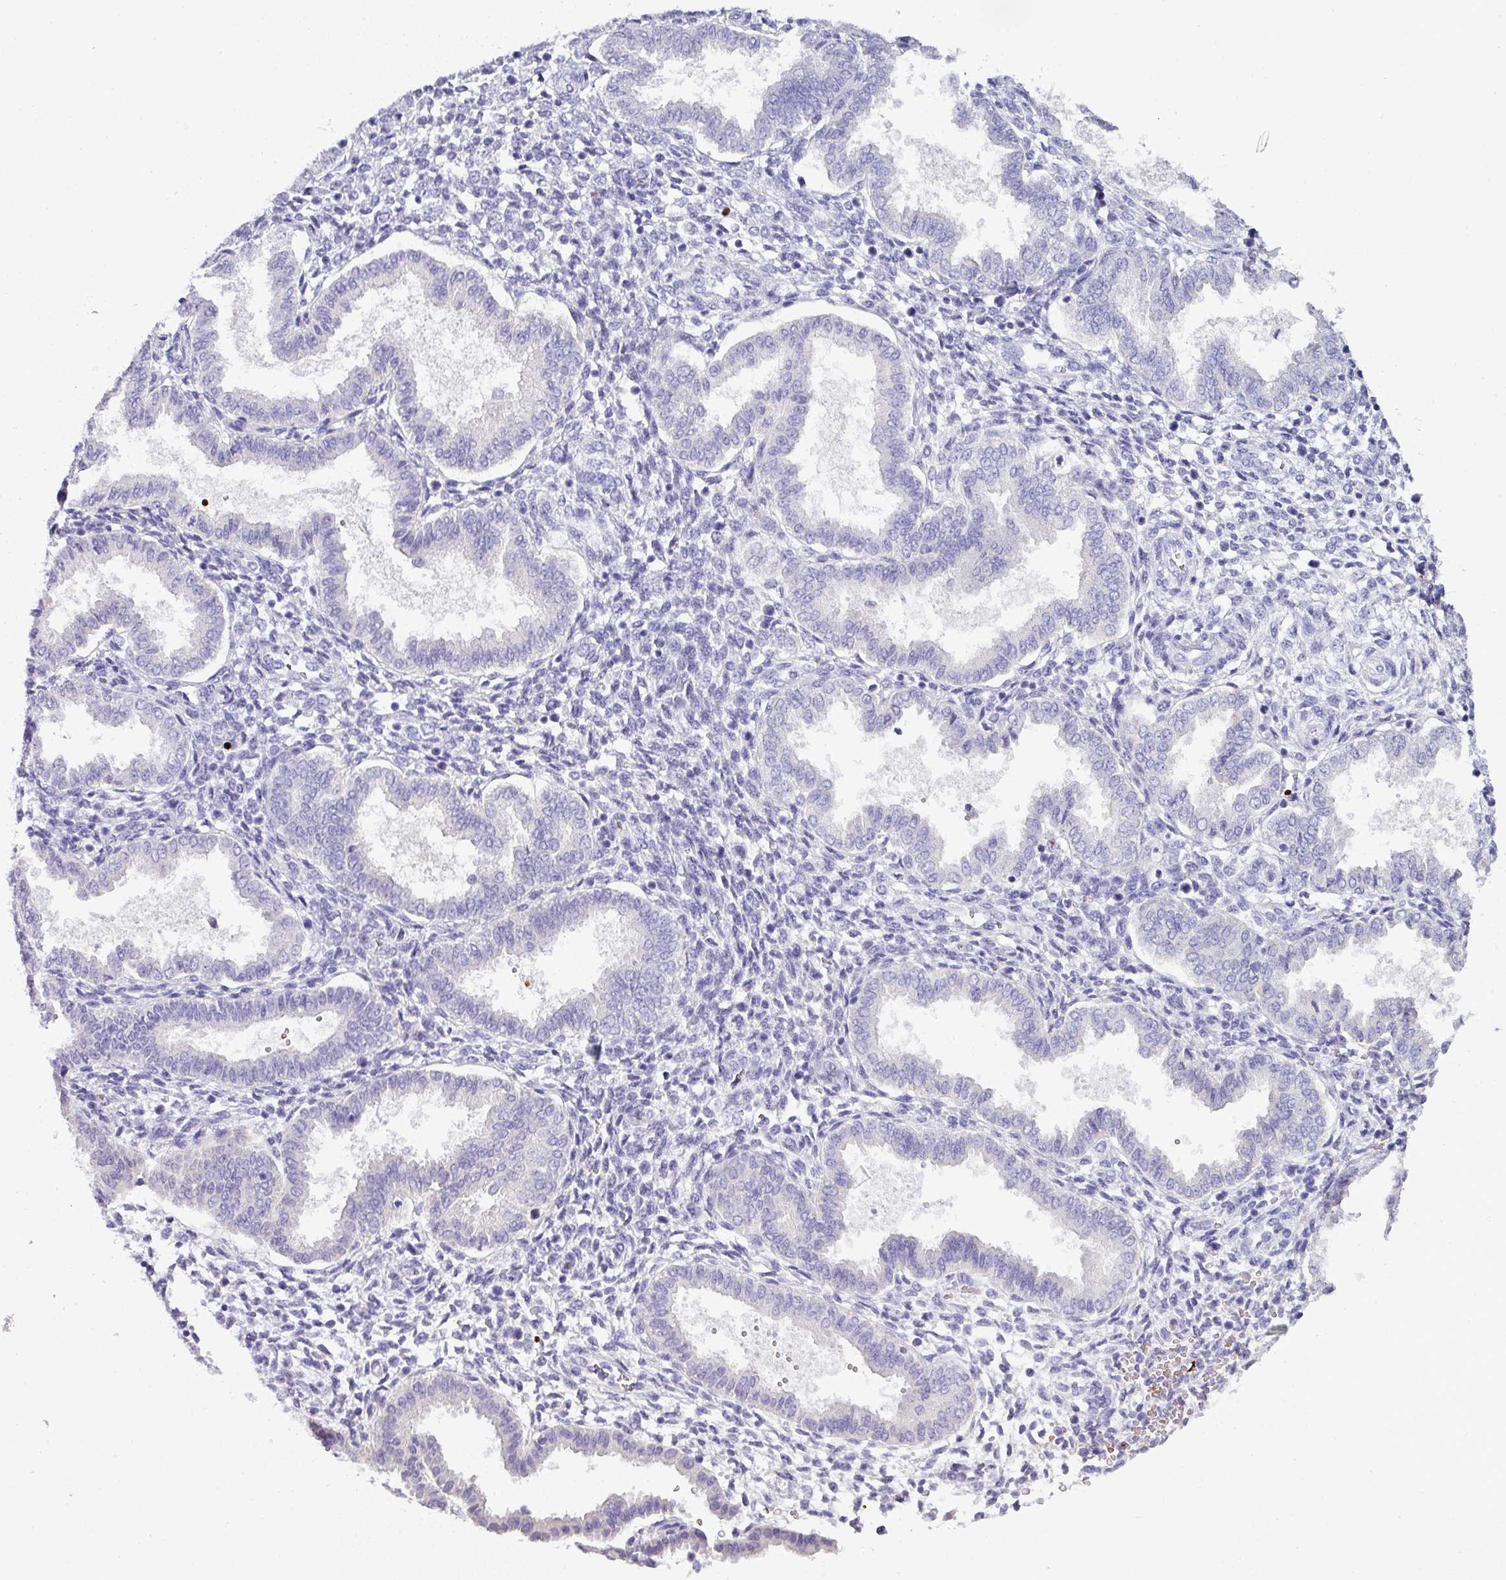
{"staining": {"intensity": "negative", "quantity": "none", "location": "none"}, "tissue": "endometrium", "cell_type": "Cells in endometrial stroma", "image_type": "normal", "snomed": [{"axis": "morphology", "description": "Normal tissue, NOS"}, {"axis": "topography", "description": "Endometrium"}], "caption": "This is a micrograph of immunohistochemistry staining of unremarkable endometrium, which shows no positivity in cells in endometrial stroma. (Stains: DAB immunohistochemistry with hematoxylin counter stain, Microscopy: brightfield microscopy at high magnification).", "gene": "NAPSA", "patient": {"sex": "female", "age": 24}}